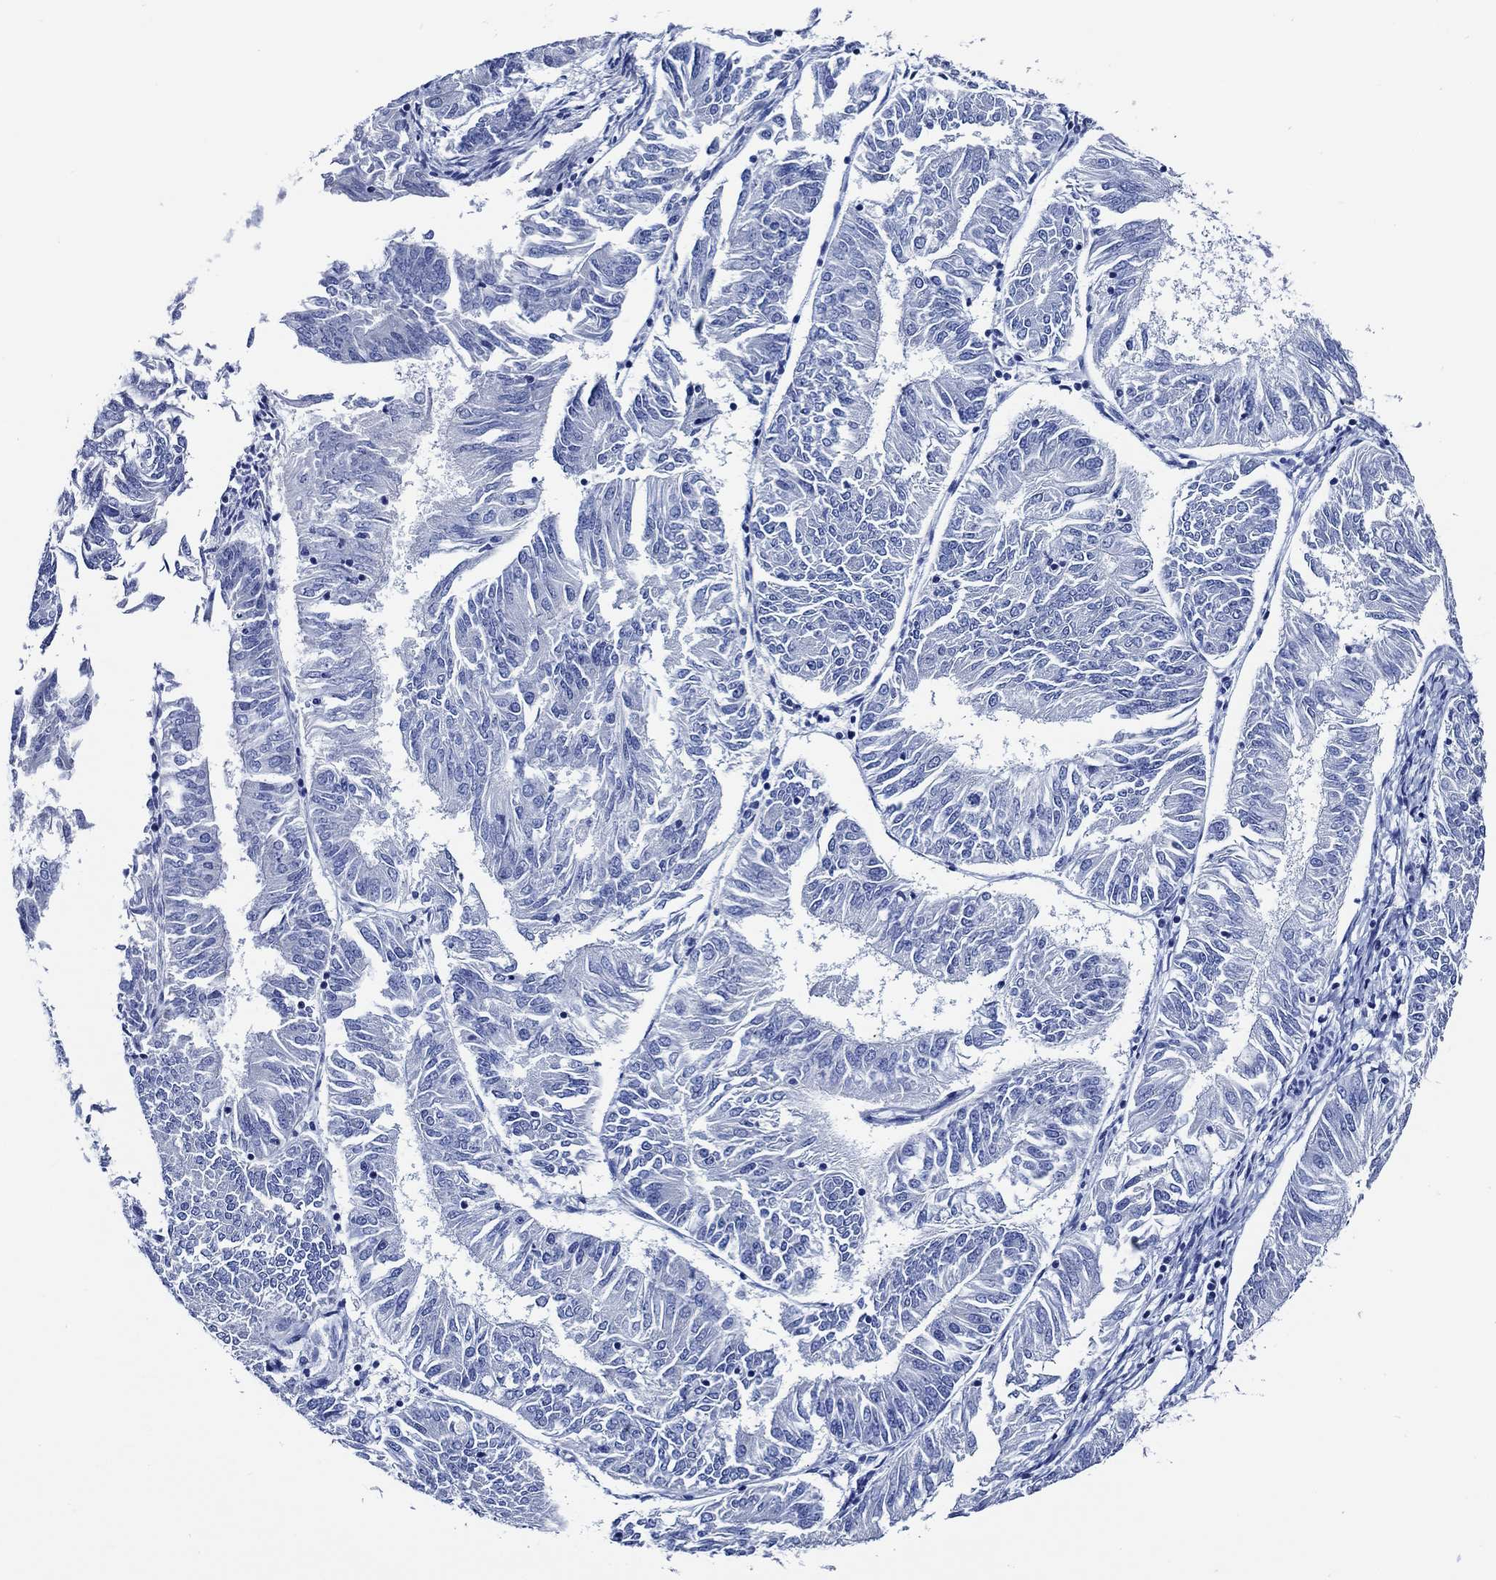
{"staining": {"intensity": "negative", "quantity": "none", "location": "none"}, "tissue": "endometrial cancer", "cell_type": "Tumor cells", "image_type": "cancer", "snomed": [{"axis": "morphology", "description": "Adenocarcinoma, NOS"}, {"axis": "topography", "description": "Endometrium"}], "caption": "Protein analysis of endometrial cancer (adenocarcinoma) reveals no significant staining in tumor cells.", "gene": "WDR62", "patient": {"sex": "female", "age": 58}}